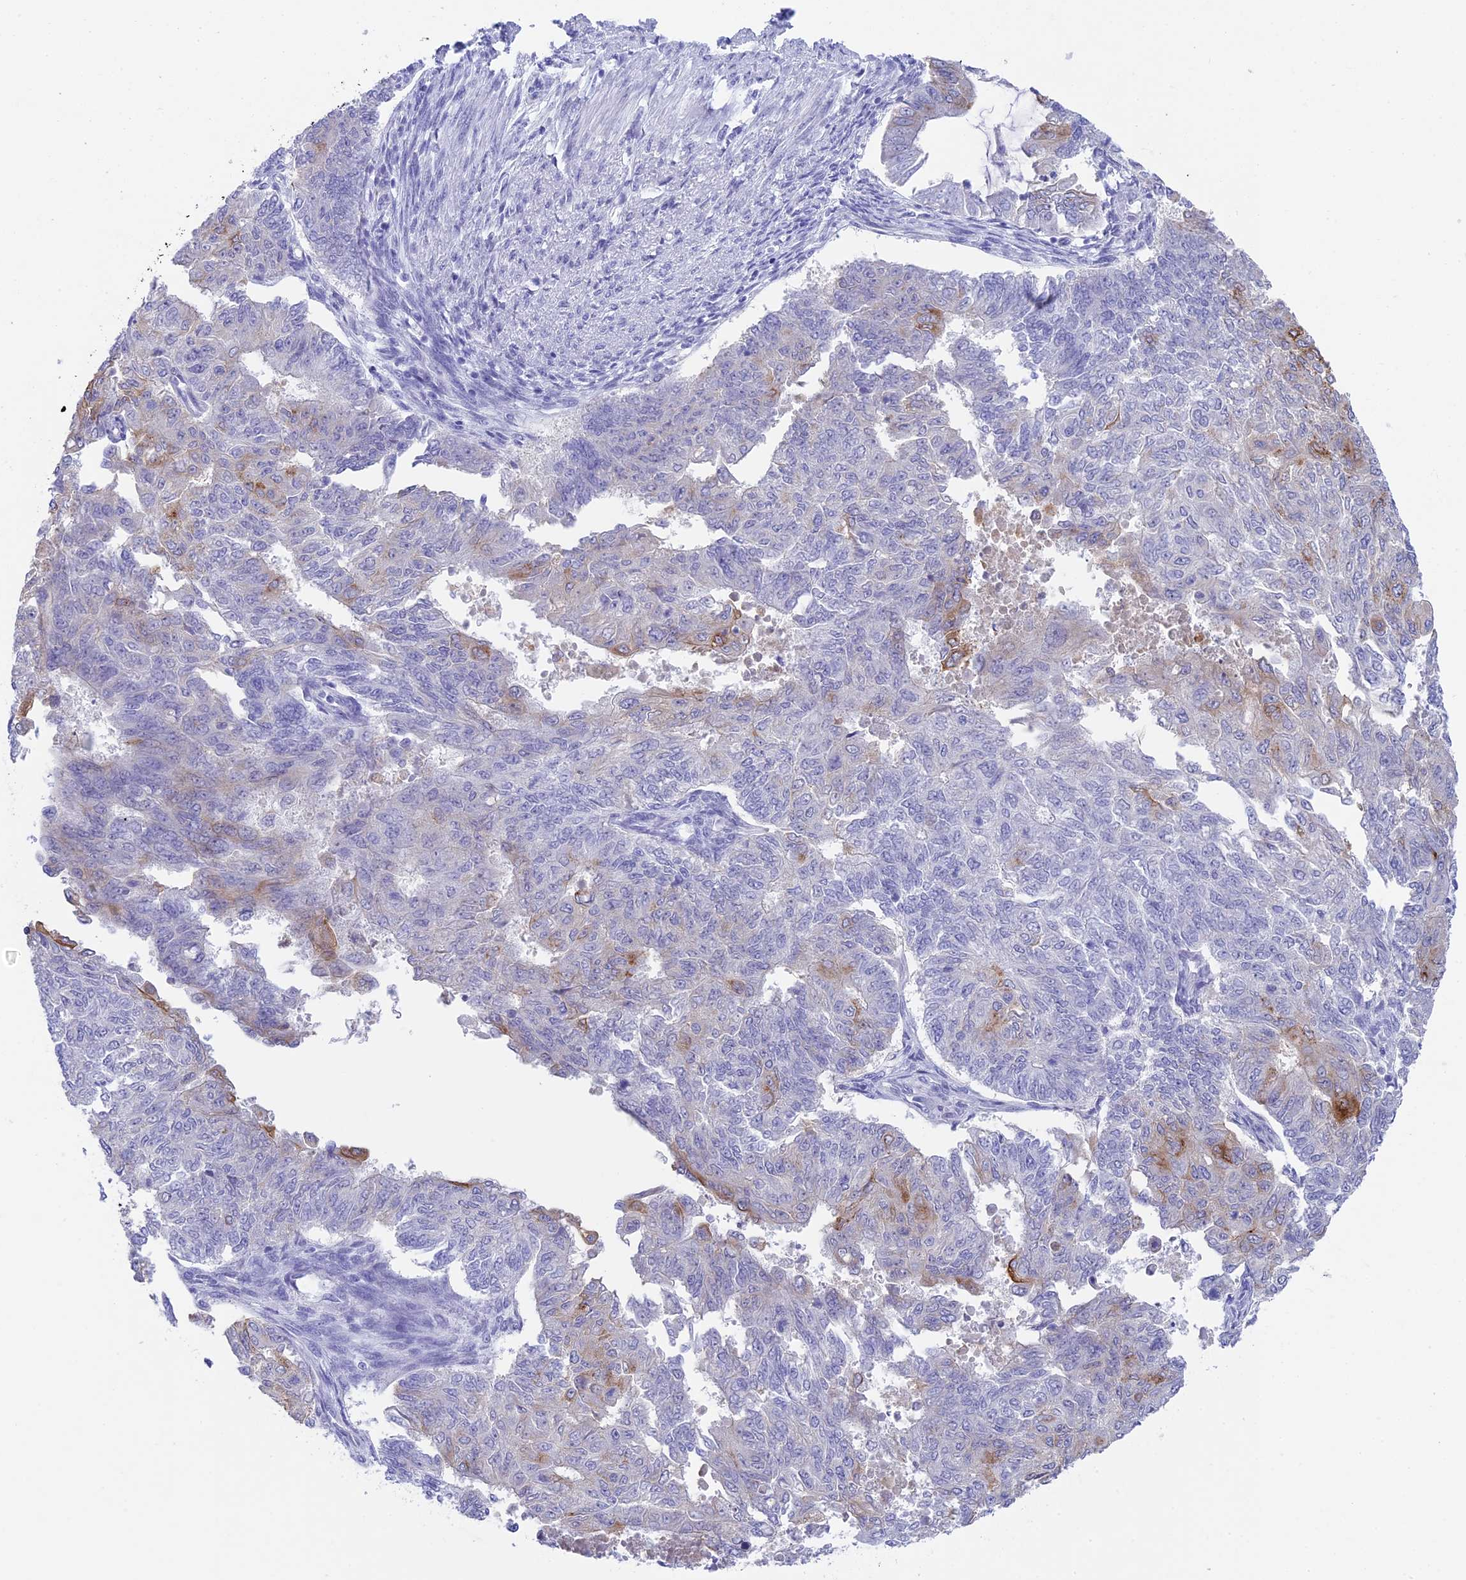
{"staining": {"intensity": "moderate", "quantity": "<25%", "location": "cytoplasmic/membranous"}, "tissue": "endometrial cancer", "cell_type": "Tumor cells", "image_type": "cancer", "snomed": [{"axis": "morphology", "description": "Adenocarcinoma, NOS"}, {"axis": "topography", "description": "Endometrium"}], "caption": "The photomicrograph reveals immunohistochemical staining of endometrial adenocarcinoma. There is moderate cytoplasmic/membranous staining is appreciated in about <25% of tumor cells.", "gene": "TACSTD2", "patient": {"sex": "female", "age": 32}}